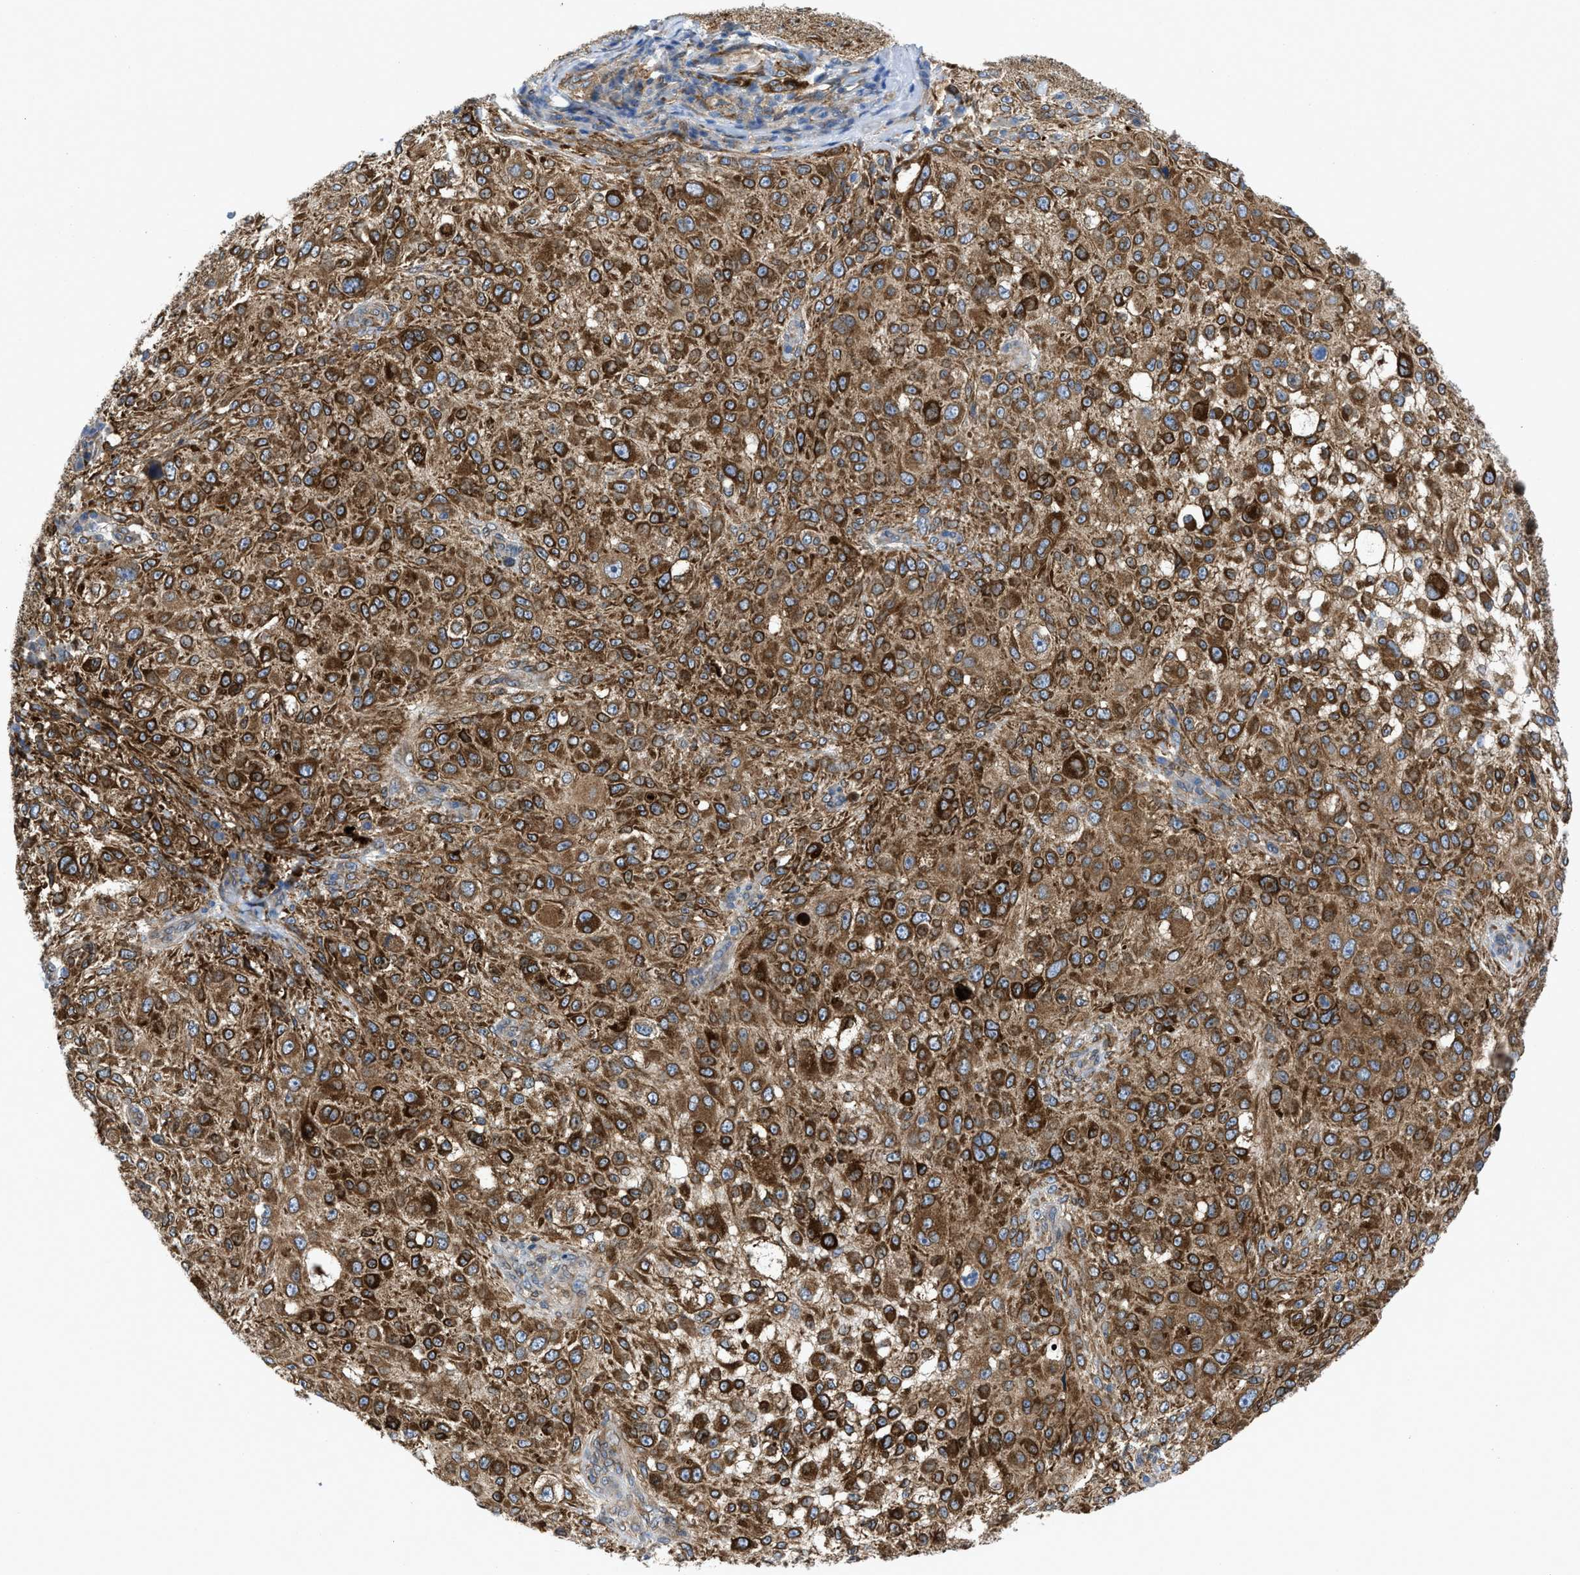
{"staining": {"intensity": "strong", "quantity": ">75%", "location": "cytoplasmic/membranous"}, "tissue": "melanoma", "cell_type": "Tumor cells", "image_type": "cancer", "snomed": [{"axis": "morphology", "description": "Necrosis, NOS"}, {"axis": "morphology", "description": "Malignant melanoma, NOS"}, {"axis": "topography", "description": "Skin"}], "caption": "Immunohistochemical staining of human melanoma shows strong cytoplasmic/membranous protein positivity in about >75% of tumor cells.", "gene": "ERLIN2", "patient": {"sex": "female", "age": 87}}